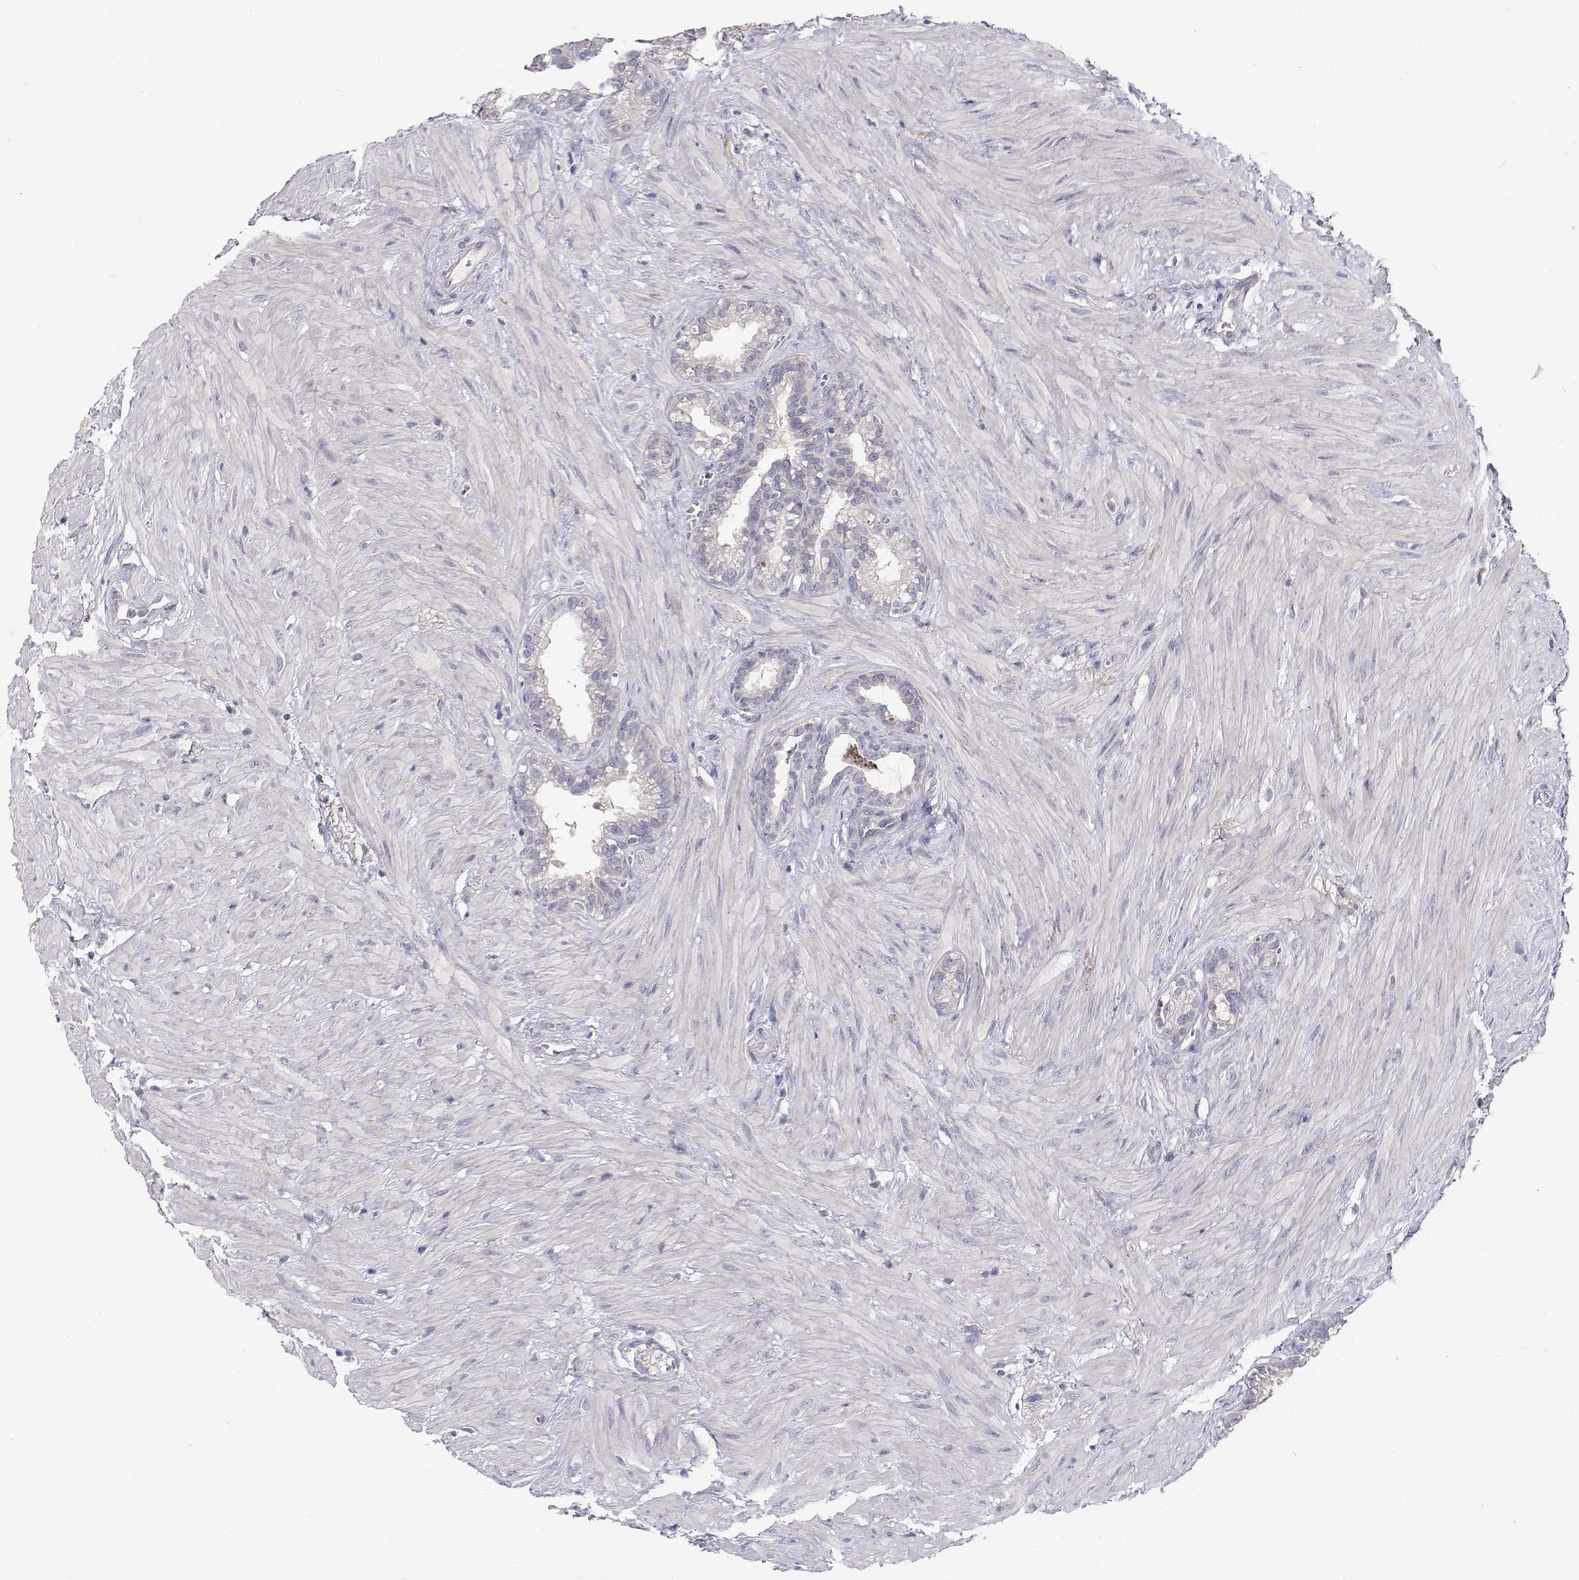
{"staining": {"intensity": "negative", "quantity": "none", "location": "none"}, "tissue": "seminal vesicle", "cell_type": "Glandular cells", "image_type": "normal", "snomed": [{"axis": "morphology", "description": "Normal tissue, NOS"}, {"axis": "topography", "description": "Seminal veicle"}], "caption": "Seminal vesicle was stained to show a protein in brown. There is no significant positivity in glandular cells. (DAB IHC with hematoxylin counter stain).", "gene": "MYPN", "patient": {"sex": "male", "age": 76}}